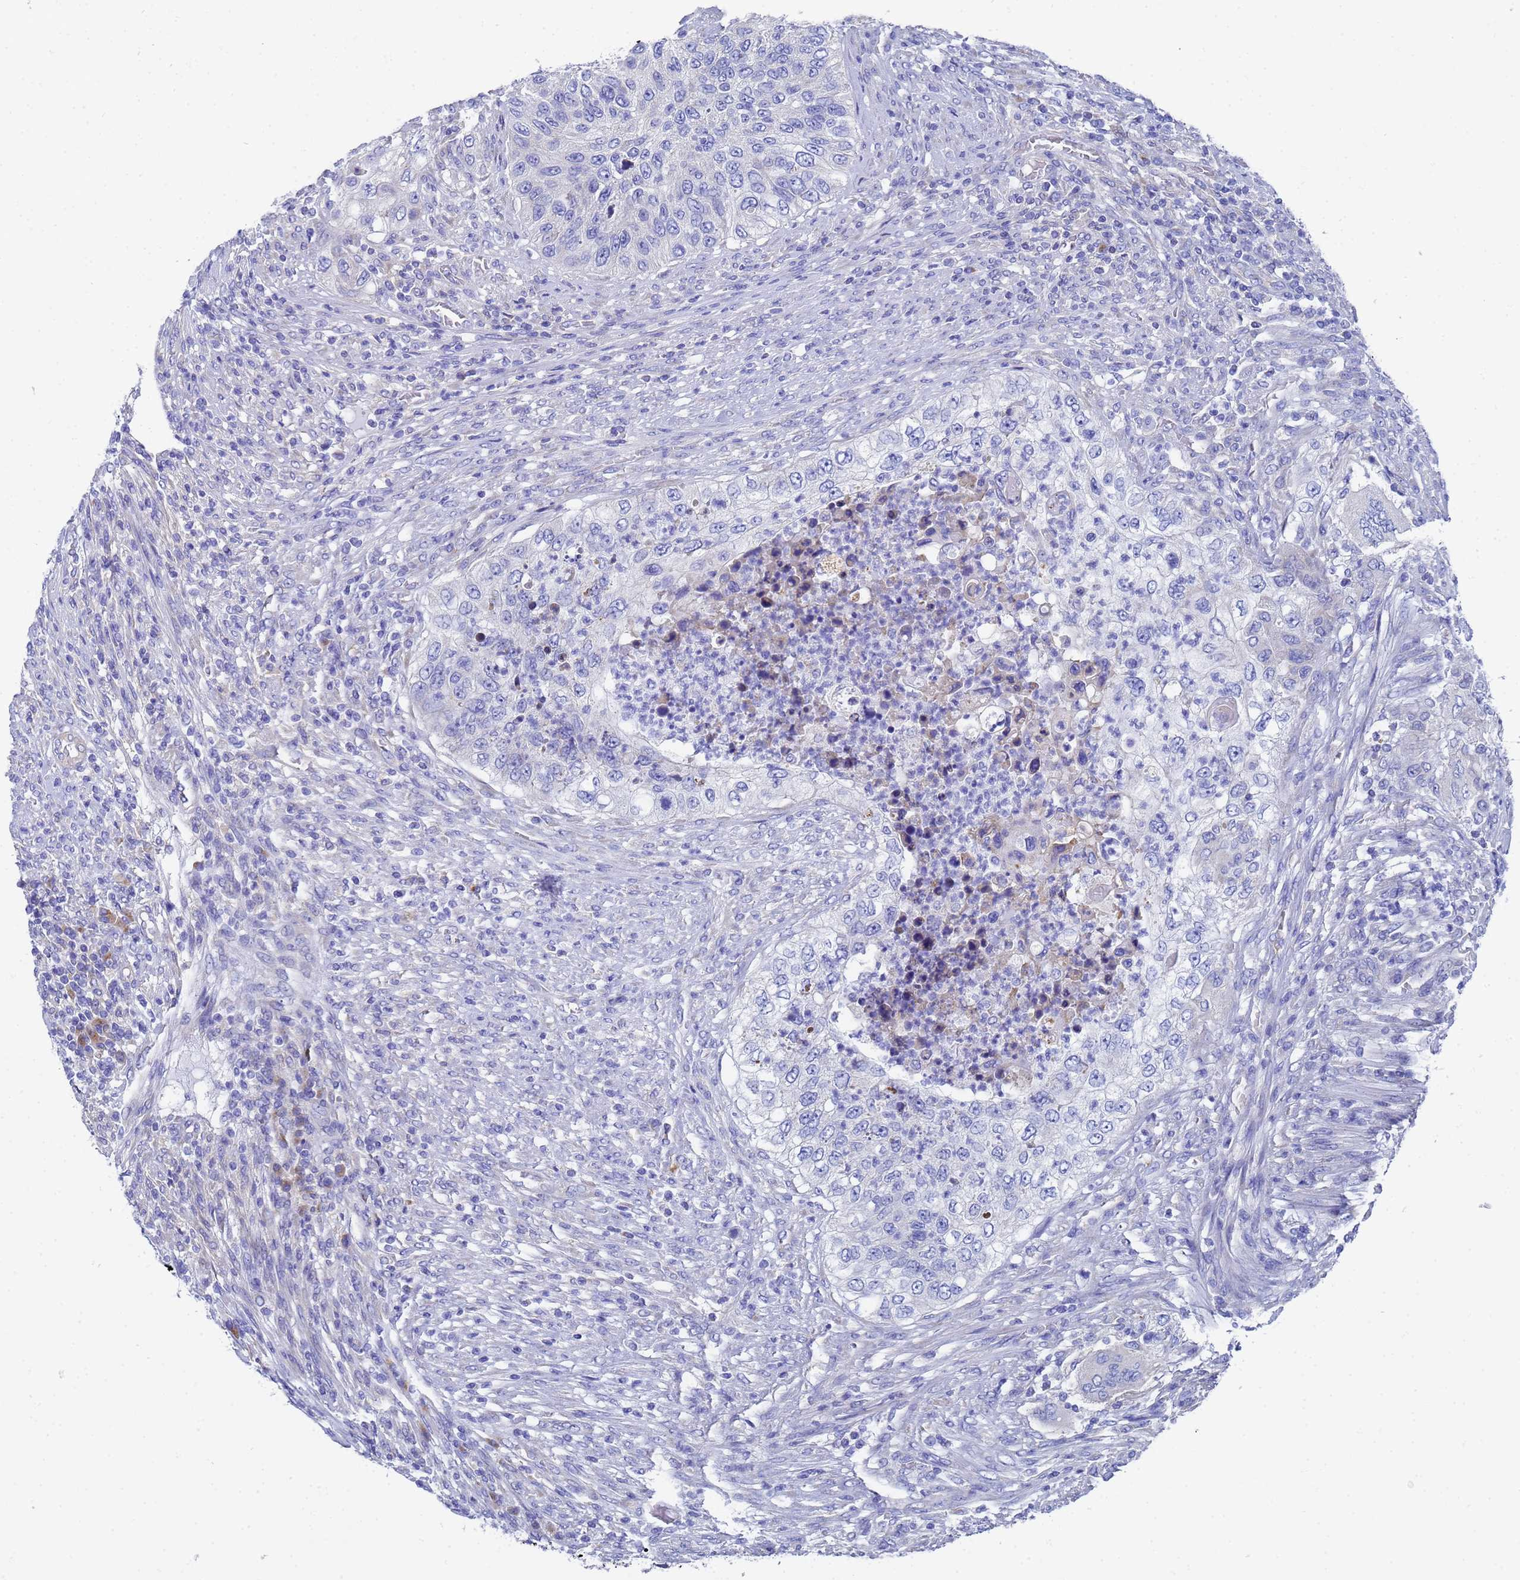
{"staining": {"intensity": "negative", "quantity": "none", "location": "none"}, "tissue": "urothelial cancer", "cell_type": "Tumor cells", "image_type": "cancer", "snomed": [{"axis": "morphology", "description": "Urothelial carcinoma, High grade"}, {"axis": "topography", "description": "Urinary bladder"}], "caption": "Tumor cells show no significant protein expression in high-grade urothelial carcinoma.", "gene": "TM4SF4", "patient": {"sex": "female", "age": 60}}